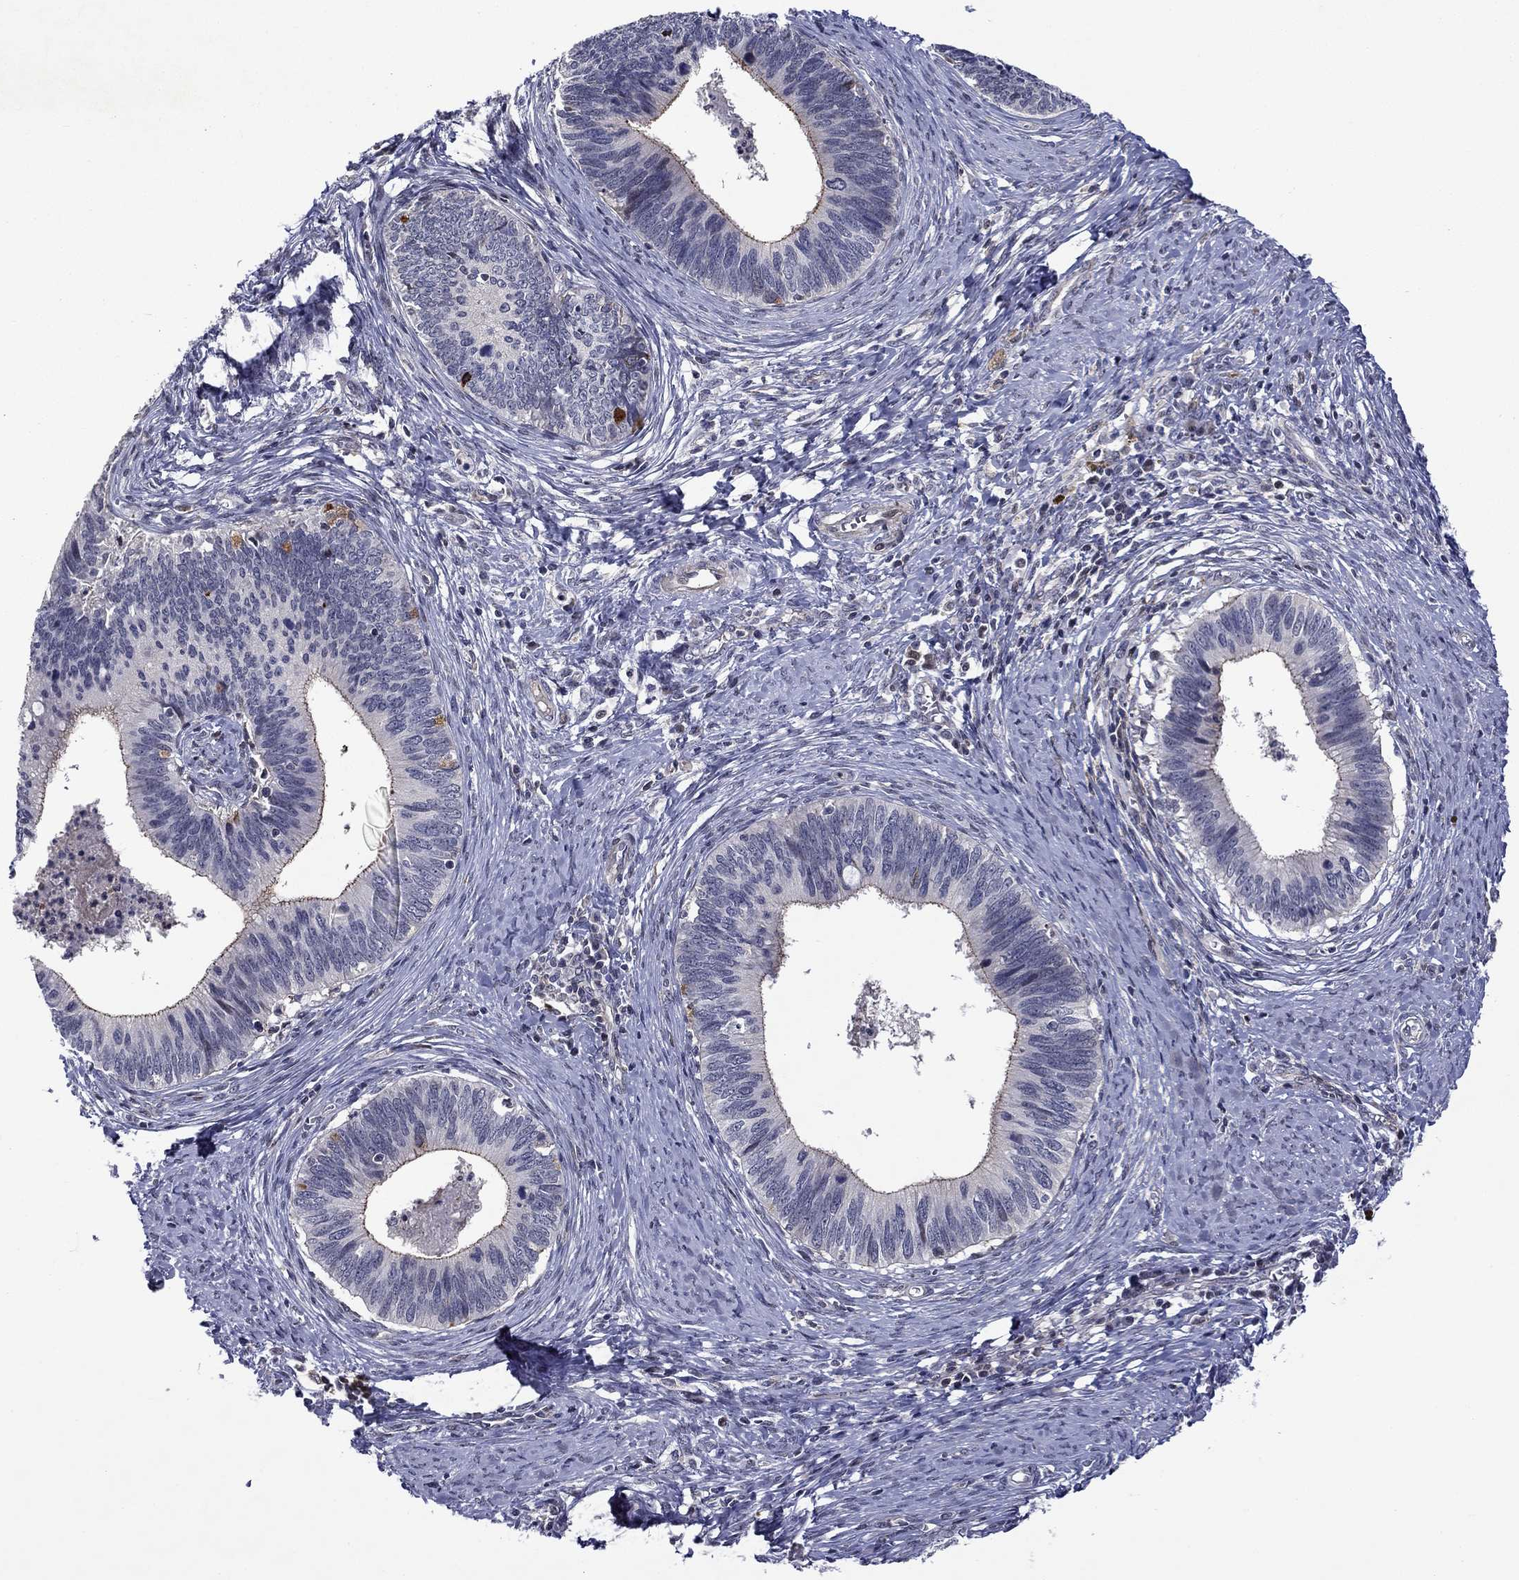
{"staining": {"intensity": "negative", "quantity": "none", "location": "none"}, "tissue": "cervical cancer", "cell_type": "Tumor cells", "image_type": "cancer", "snomed": [{"axis": "morphology", "description": "Adenocarcinoma, NOS"}, {"axis": "topography", "description": "Cervix"}], "caption": "The image demonstrates no significant staining in tumor cells of cervical cancer (adenocarcinoma).", "gene": "B3GAT1", "patient": {"sex": "female", "age": 42}}